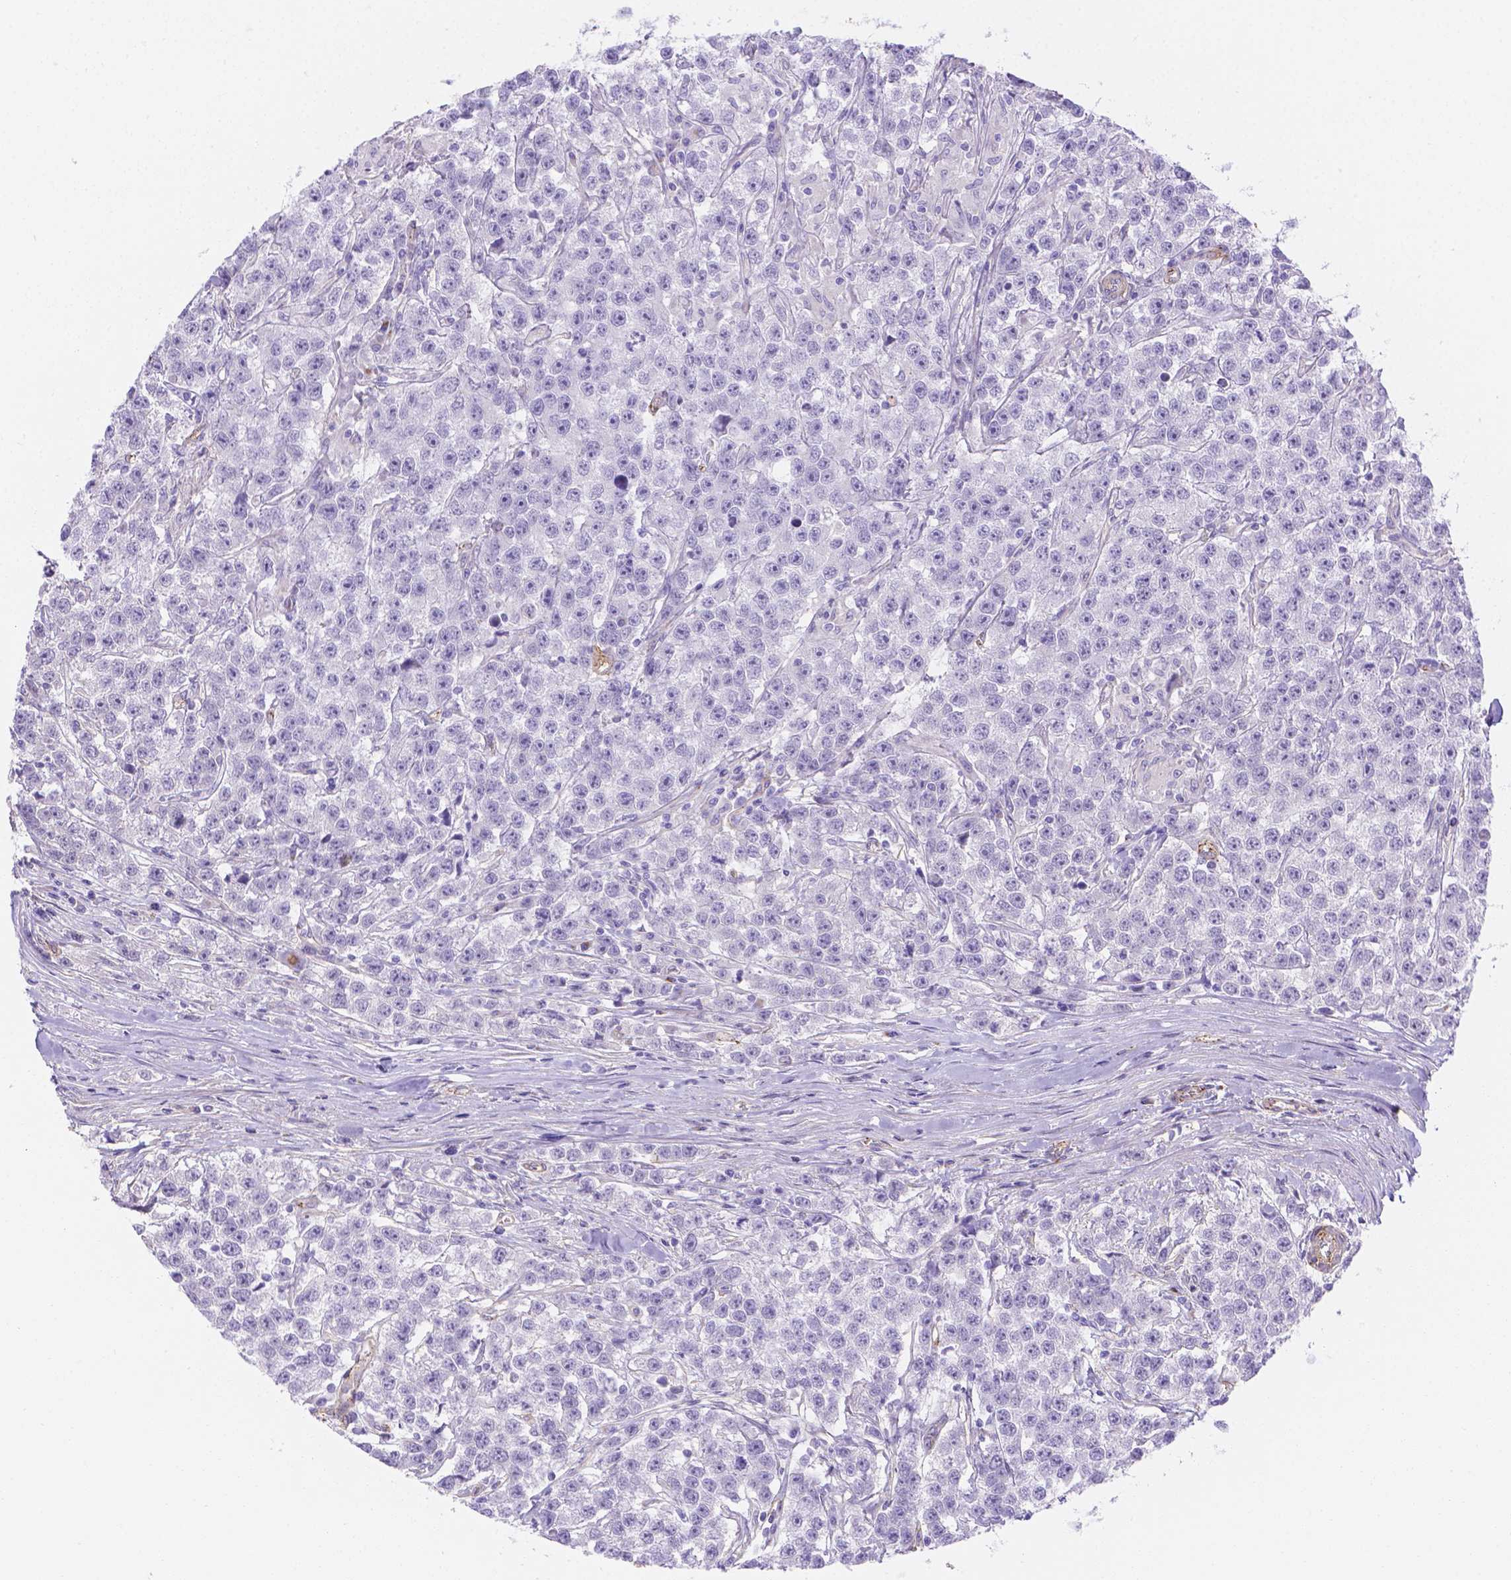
{"staining": {"intensity": "negative", "quantity": "none", "location": "none"}, "tissue": "testis cancer", "cell_type": "Tumor cells", "image_type": "cancer", "snomed": [{"axis": "morphology", "description": "Seminoma, NOS"}, {"axis": "topography", "description": "Testis"}], "caption": "Immunohistochemical staining of human seminoma (testis) shows no significant expression in tumor cells.", "gene": "SLC40A1", "patient": {"sex": "male", "age": 59}}